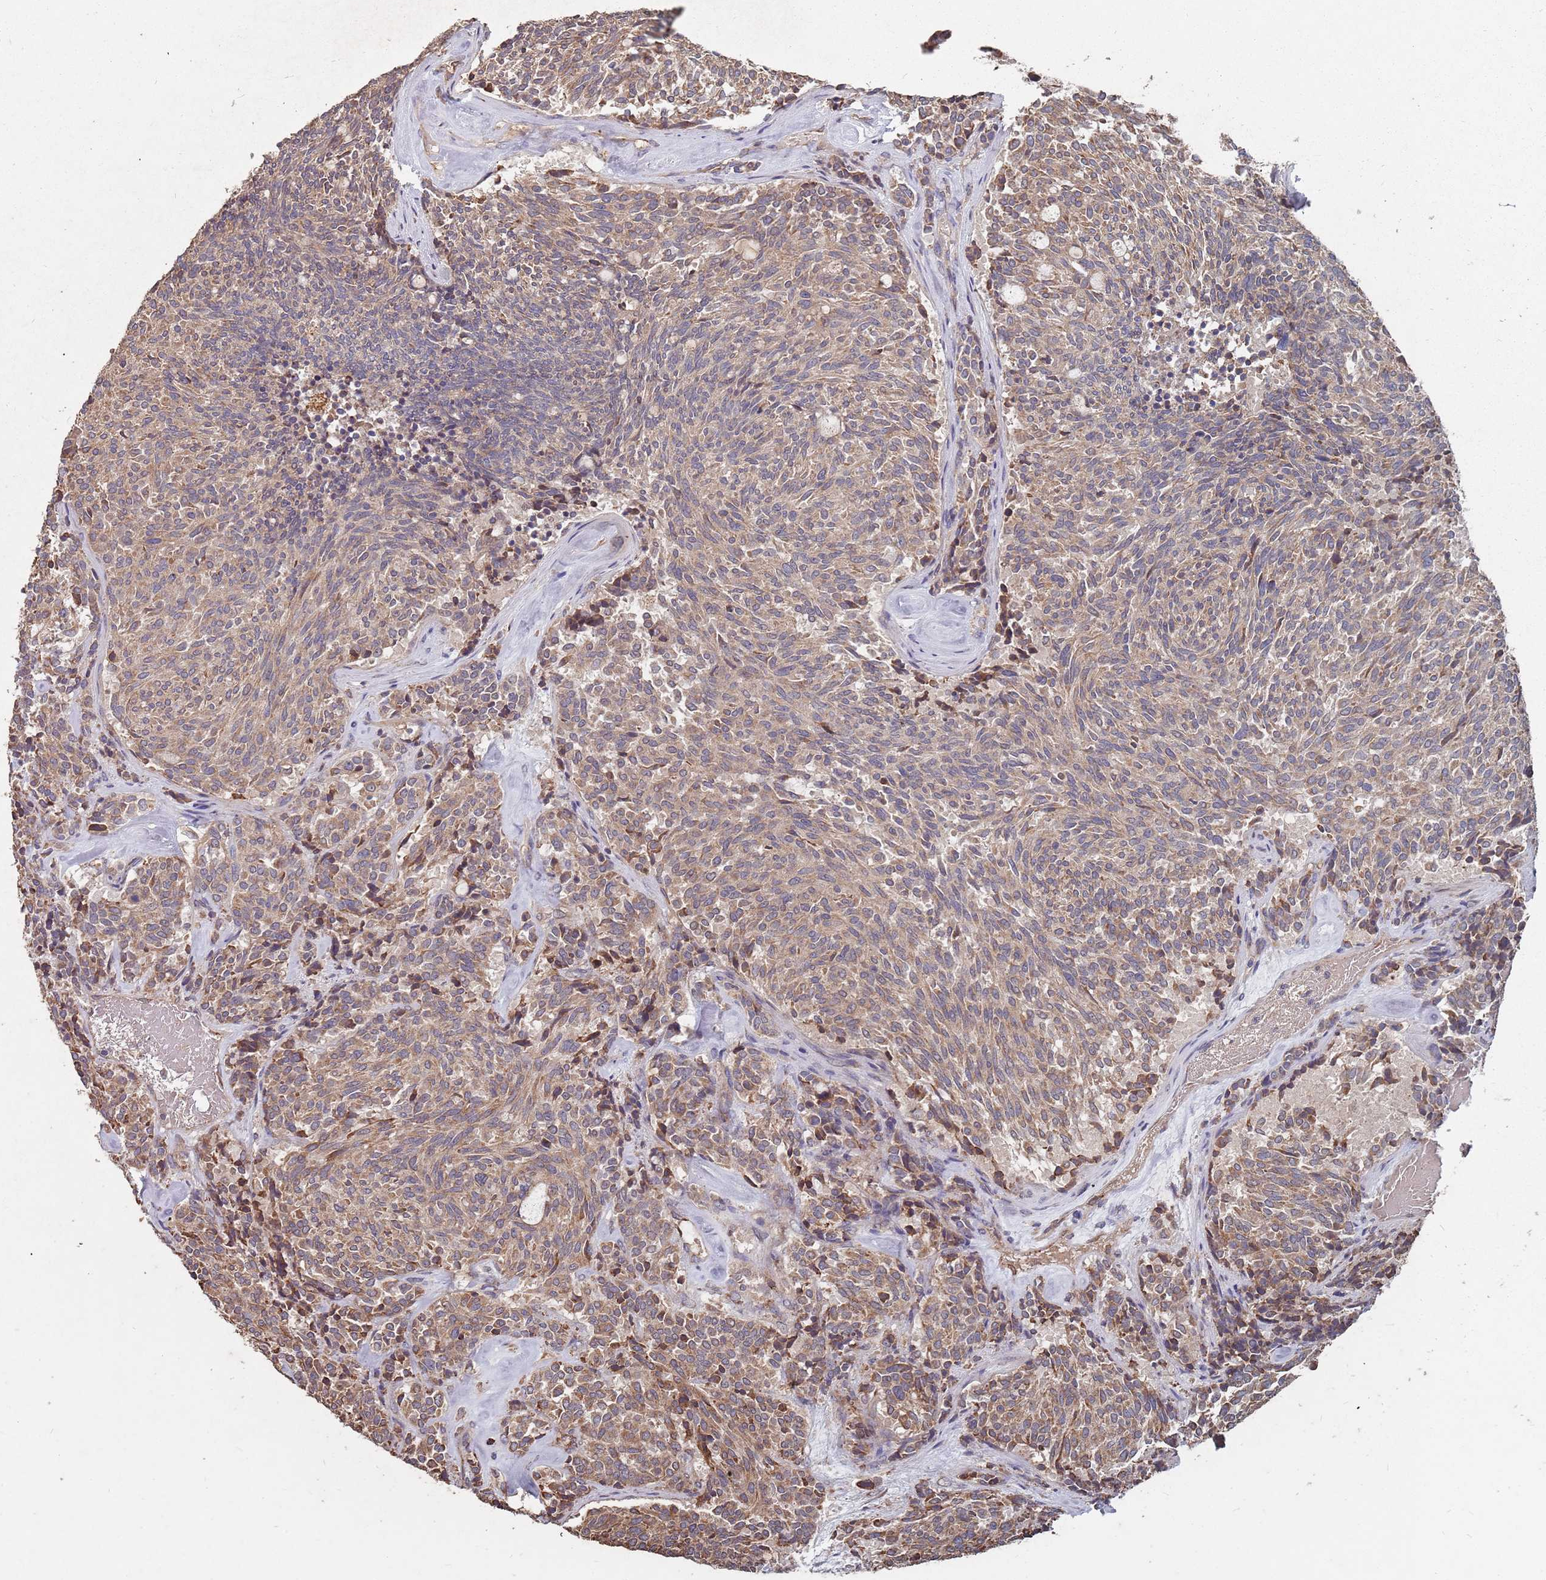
{"staining": {"intensity": "moderate", "quantity": ">75%", "location": "cytoplasmic/membranous"}, "tissue": "carcinoid", "cell_type": "Tumor cells", "image_type": "cancer", "snomed": [{"axis": "morphology", "description": "Carcinoid, malignant, NOS"}, {"axis": "topography", "description": "Pancreas"}], "caption": "High-magnification brightfield microscopy of carcinoid (malignant) stained with DAB (brown) and counterstained with hematoxylin (blue). tumor cells exhibit moderate cytoplasmic/membranous expression is present in about>75% of cells. (brown staining indicates protein expression, while blue staining denotes nuclei).", "gene": "ATG5", "patient": {"sex": "female", "age": 54}}